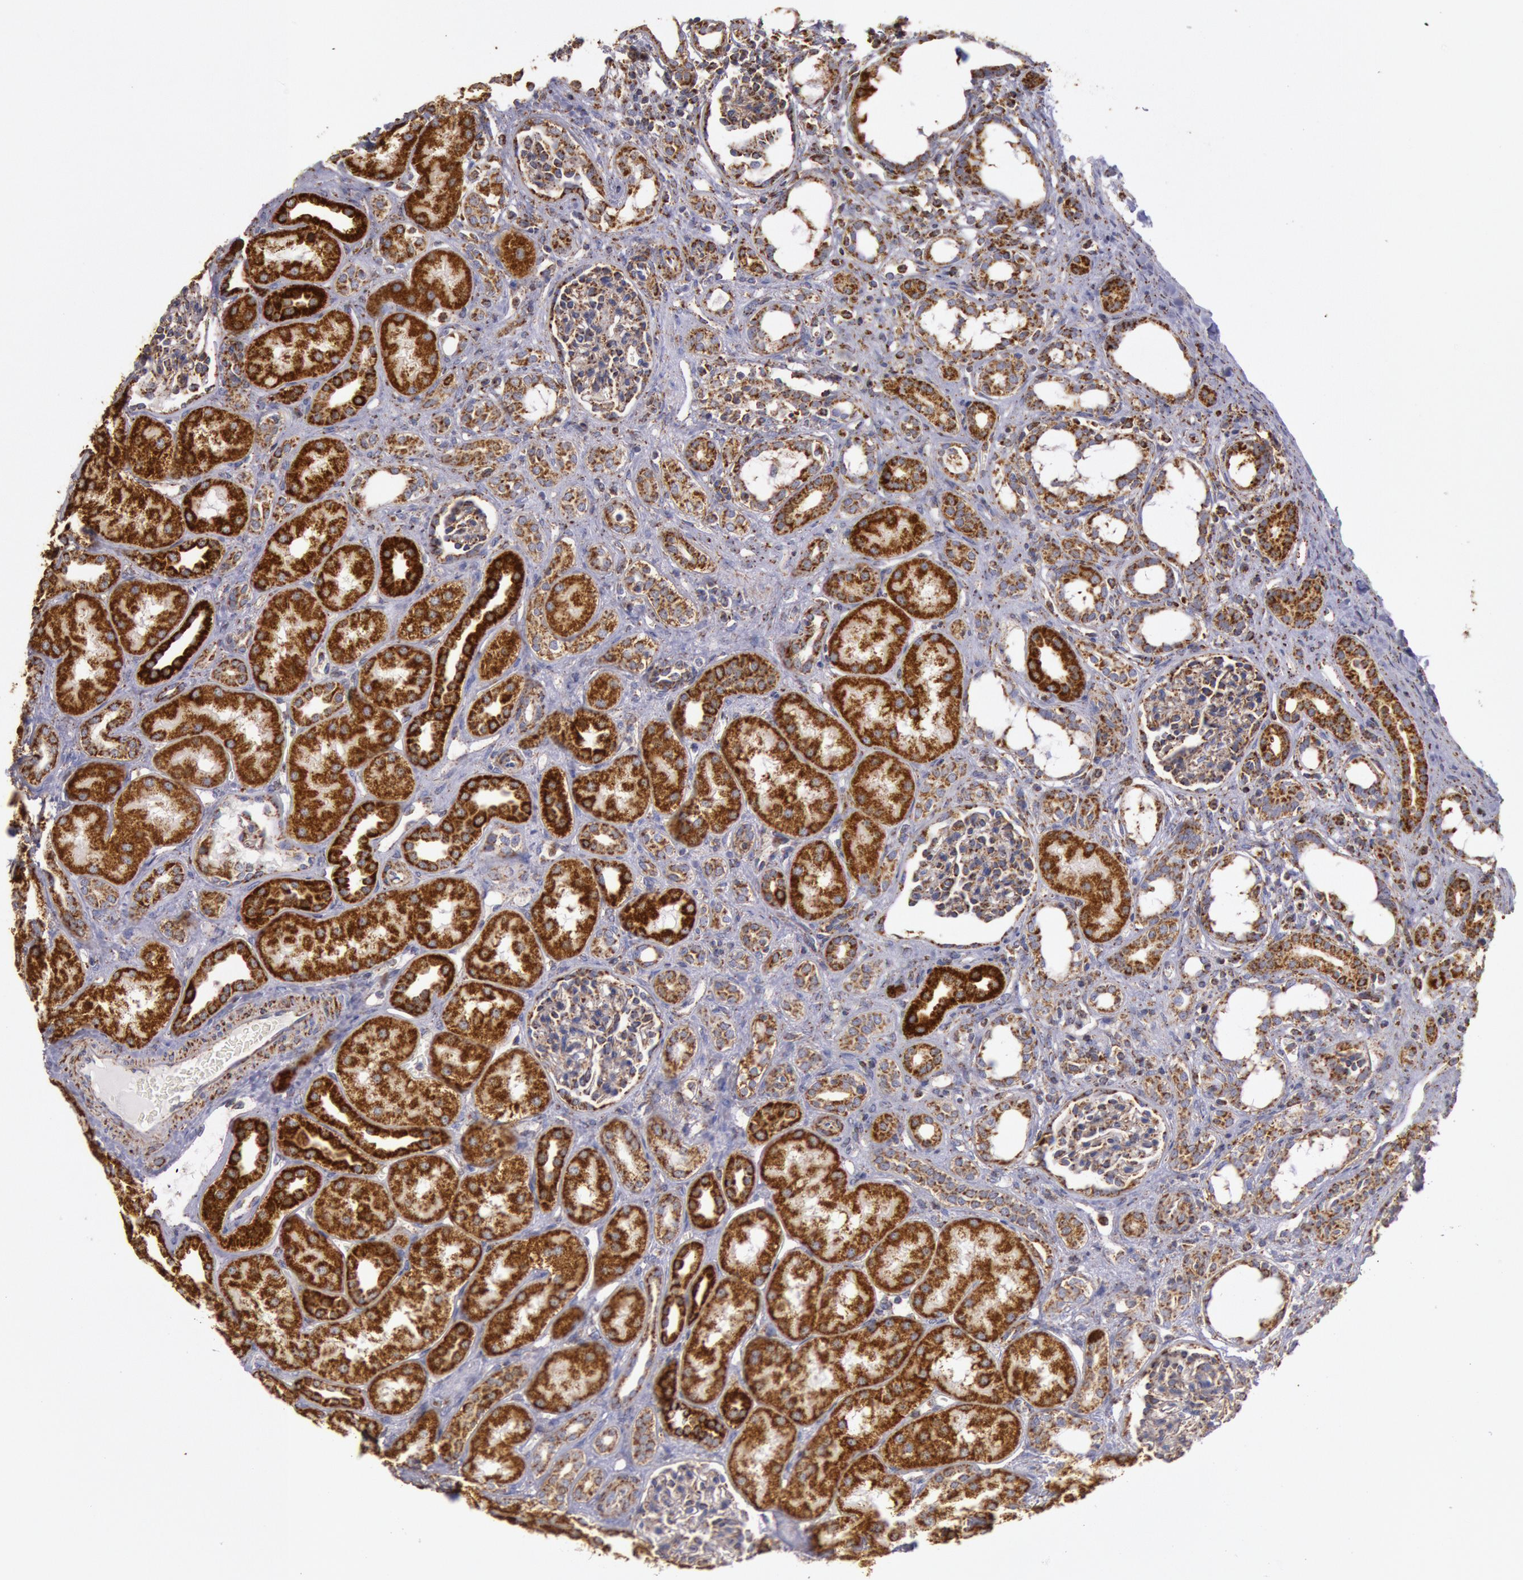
{"staining": {"intensity": "moderate", "quantity": "25%-75%", "location": "cytoplasmic/membranous"}, "tissue": "kidney", "cell_type": "Cells in glomeruli", "image_type": "normal", "snomed": [{"axis": "morphology", "description": "Normal tissue, NOS"}, {"axis": "topography", "description": "Kidney"}], "caption": "The micrograph exhibits staining of normal kidney, revealing moderate cytoplasmic/membranous protein staining (brown color) within cells in glomeruli.", "gene": "CYC1", "patient": {"sex": "male", "age": 7}}